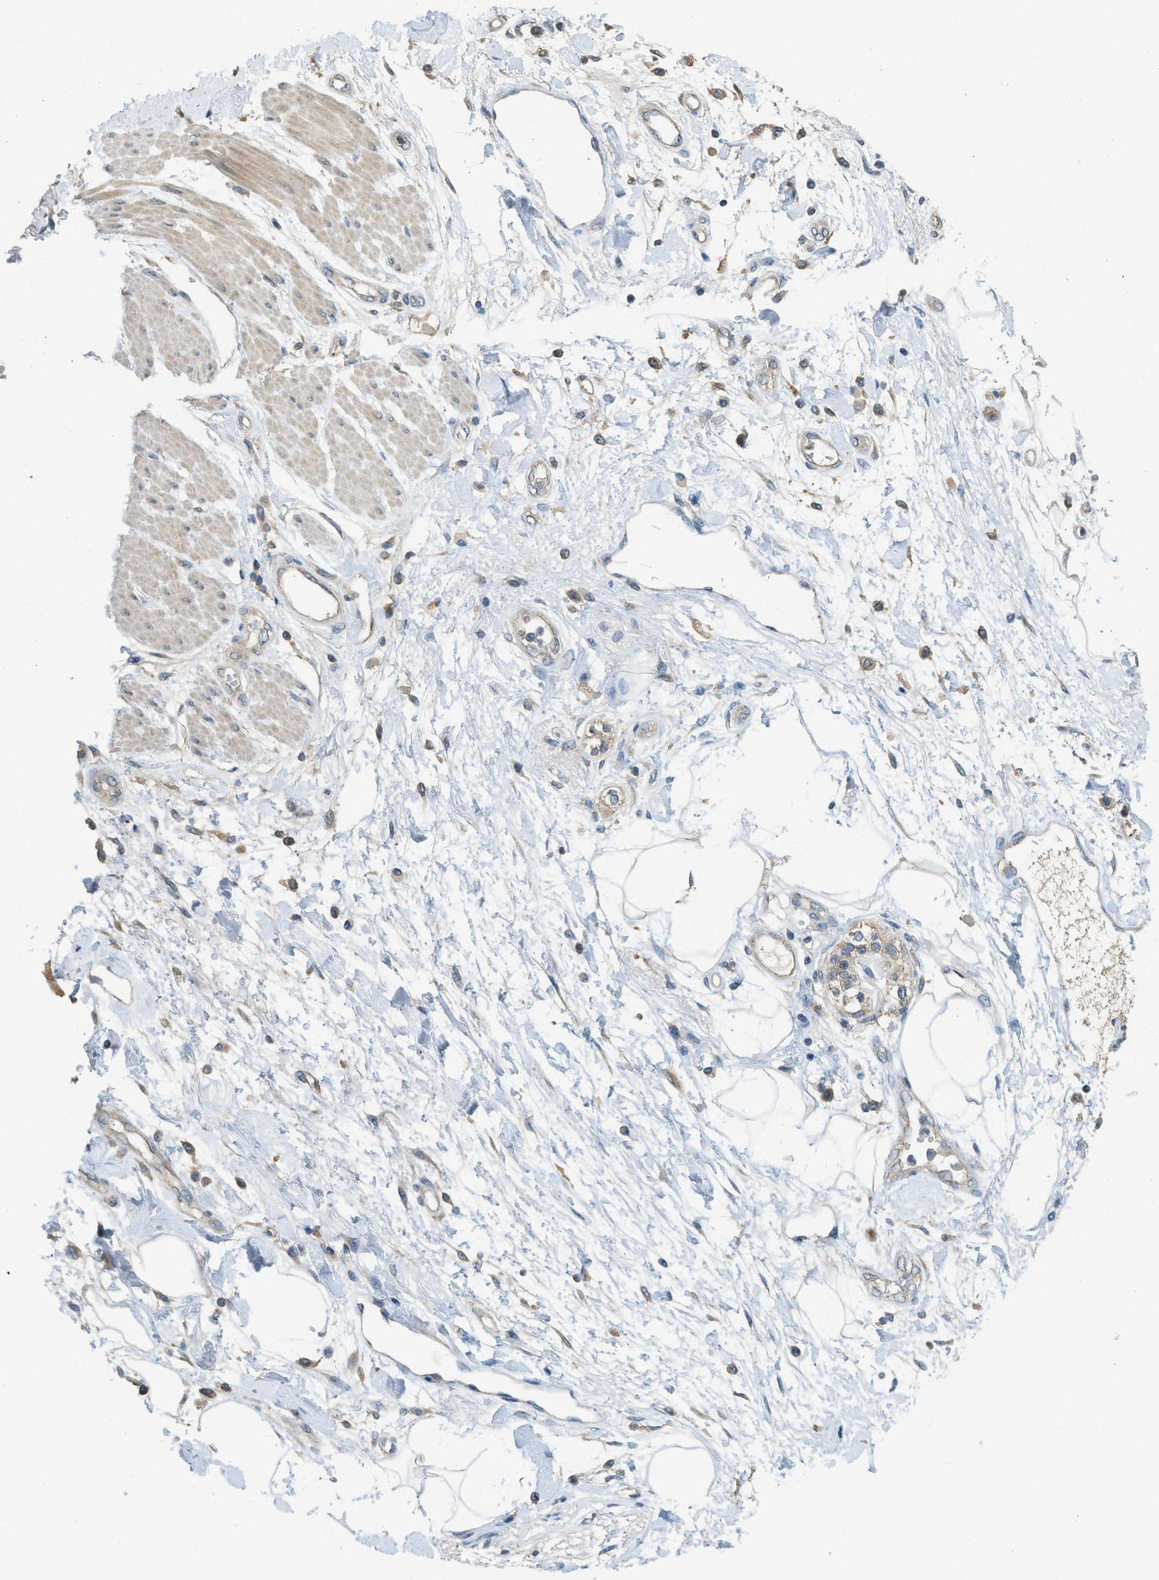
{"staining": {"intensity": "negative", "quantity": "none", "location": "none"}, "tissue": "adipose tissue", "cell_type": "Adipocytes", "image_type": "normal", "snomed": [{"axis": "morphology", "description": "Normal tissue, NOS"}, {"axis": "morphology", "description": "Adenocarcinoma, NOS"}, {"axis": "topography", "description": "Duodenum"}, {"axis": "topography", "description": "Peripheral nerve tissue"}], "caption": "A high-resolution histopathology image shows IHC staining of benign adipose tissue, which reveals no significant expression in adipocytes.", "gene": "MIS18A", "patient": {"sex": "female", "age": 60}}